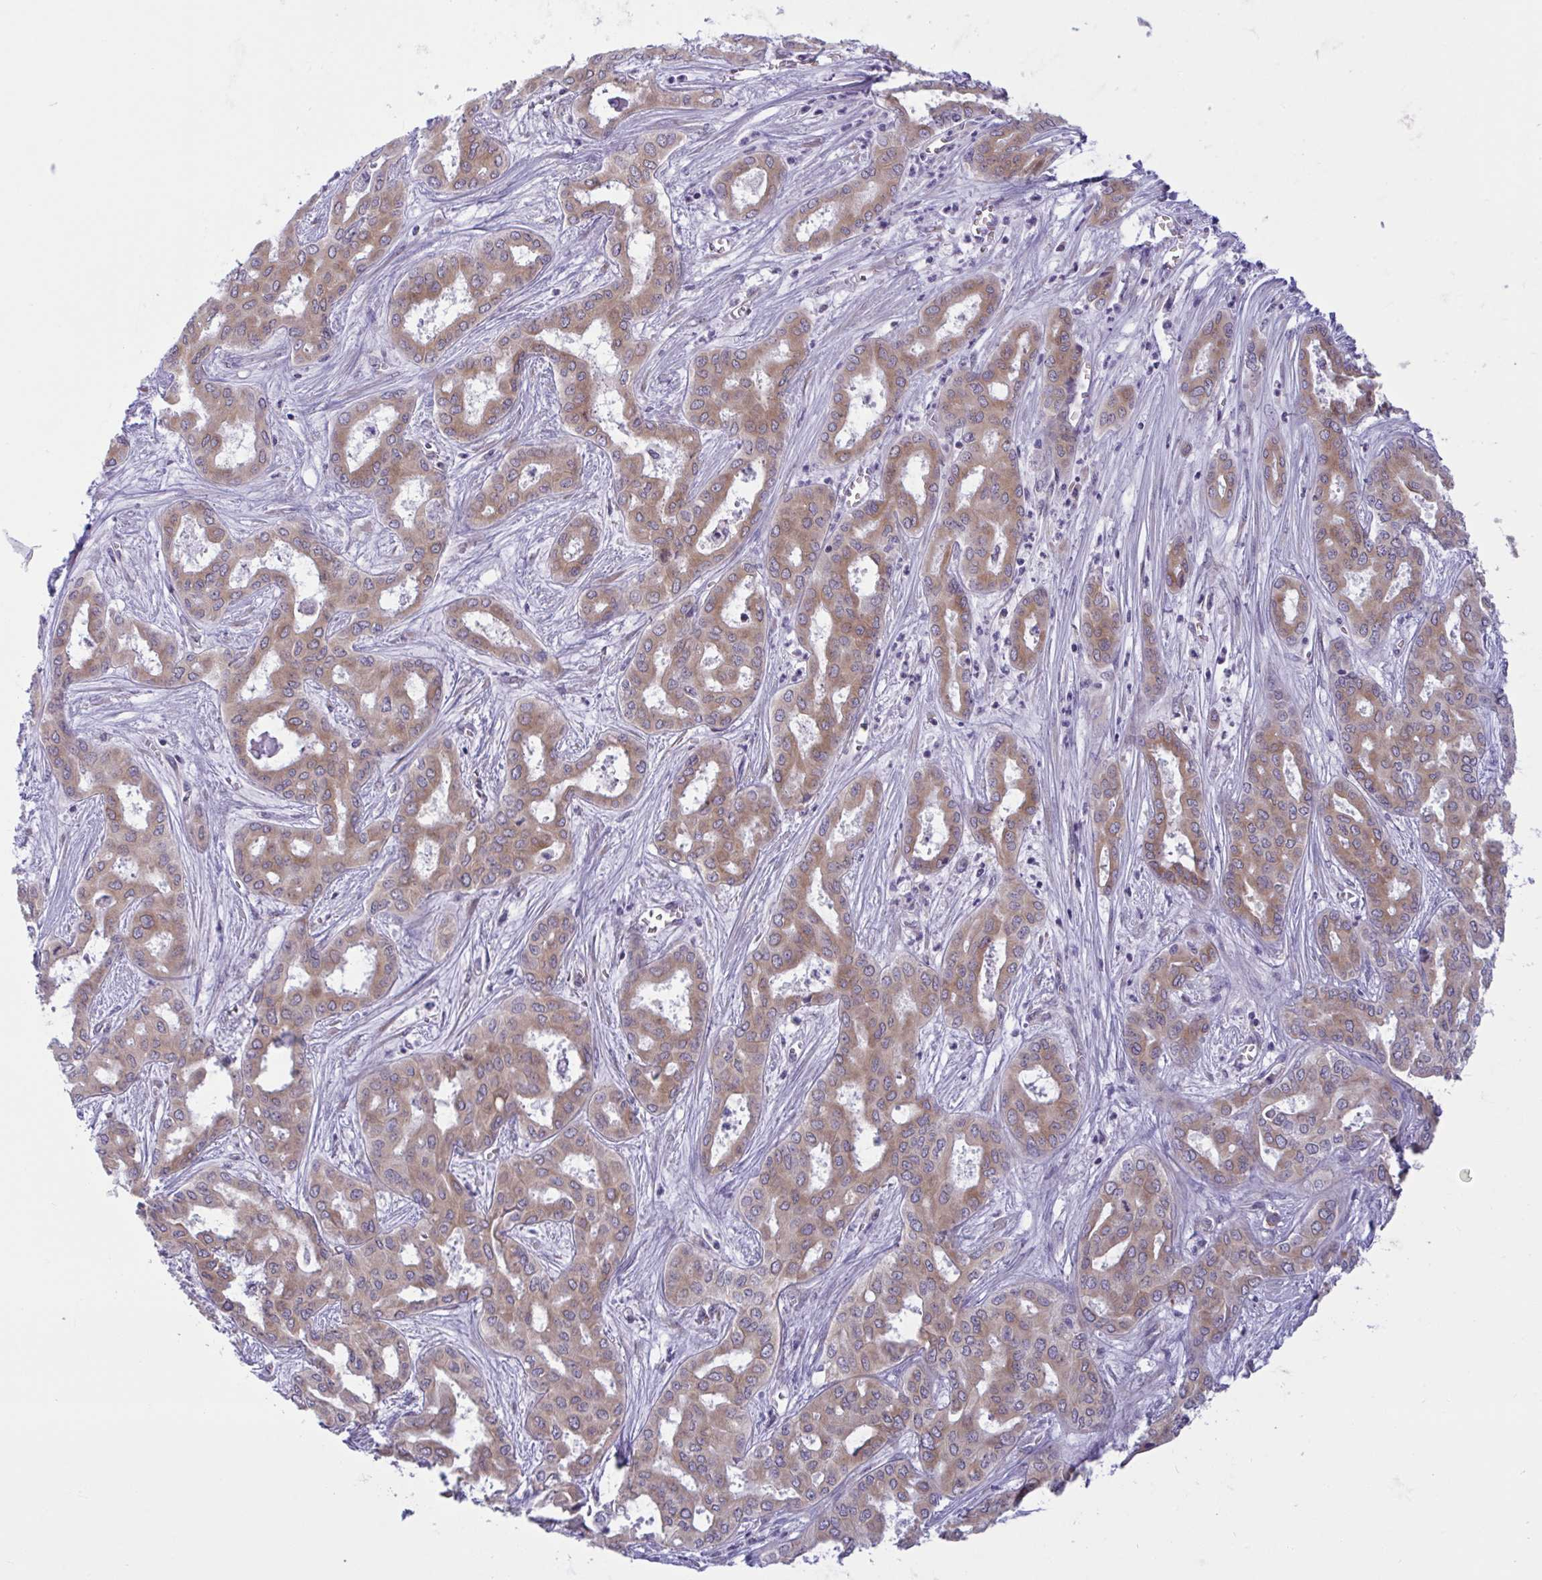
{"staining": {"intensity": "moderate", "quantity": ">75%", "location": "cytoplasmic/membranous"}, "tissue": "liver cancer", "cell_type": "Tumor cells", "image_type": "cancer", "snomed": [{"axis": "morphology", "description": "Cholangiocarcinoma"}, {"axis": "topography", "description": "Liver"}], "caption": "Tumor cells demonstrate moderate cytoplasmic/membranous positivity in about >75% of cells in liver cholangiocarcinoma.", "gene": "CAMLG", "patient": {"sex": "female", "age": 64}}